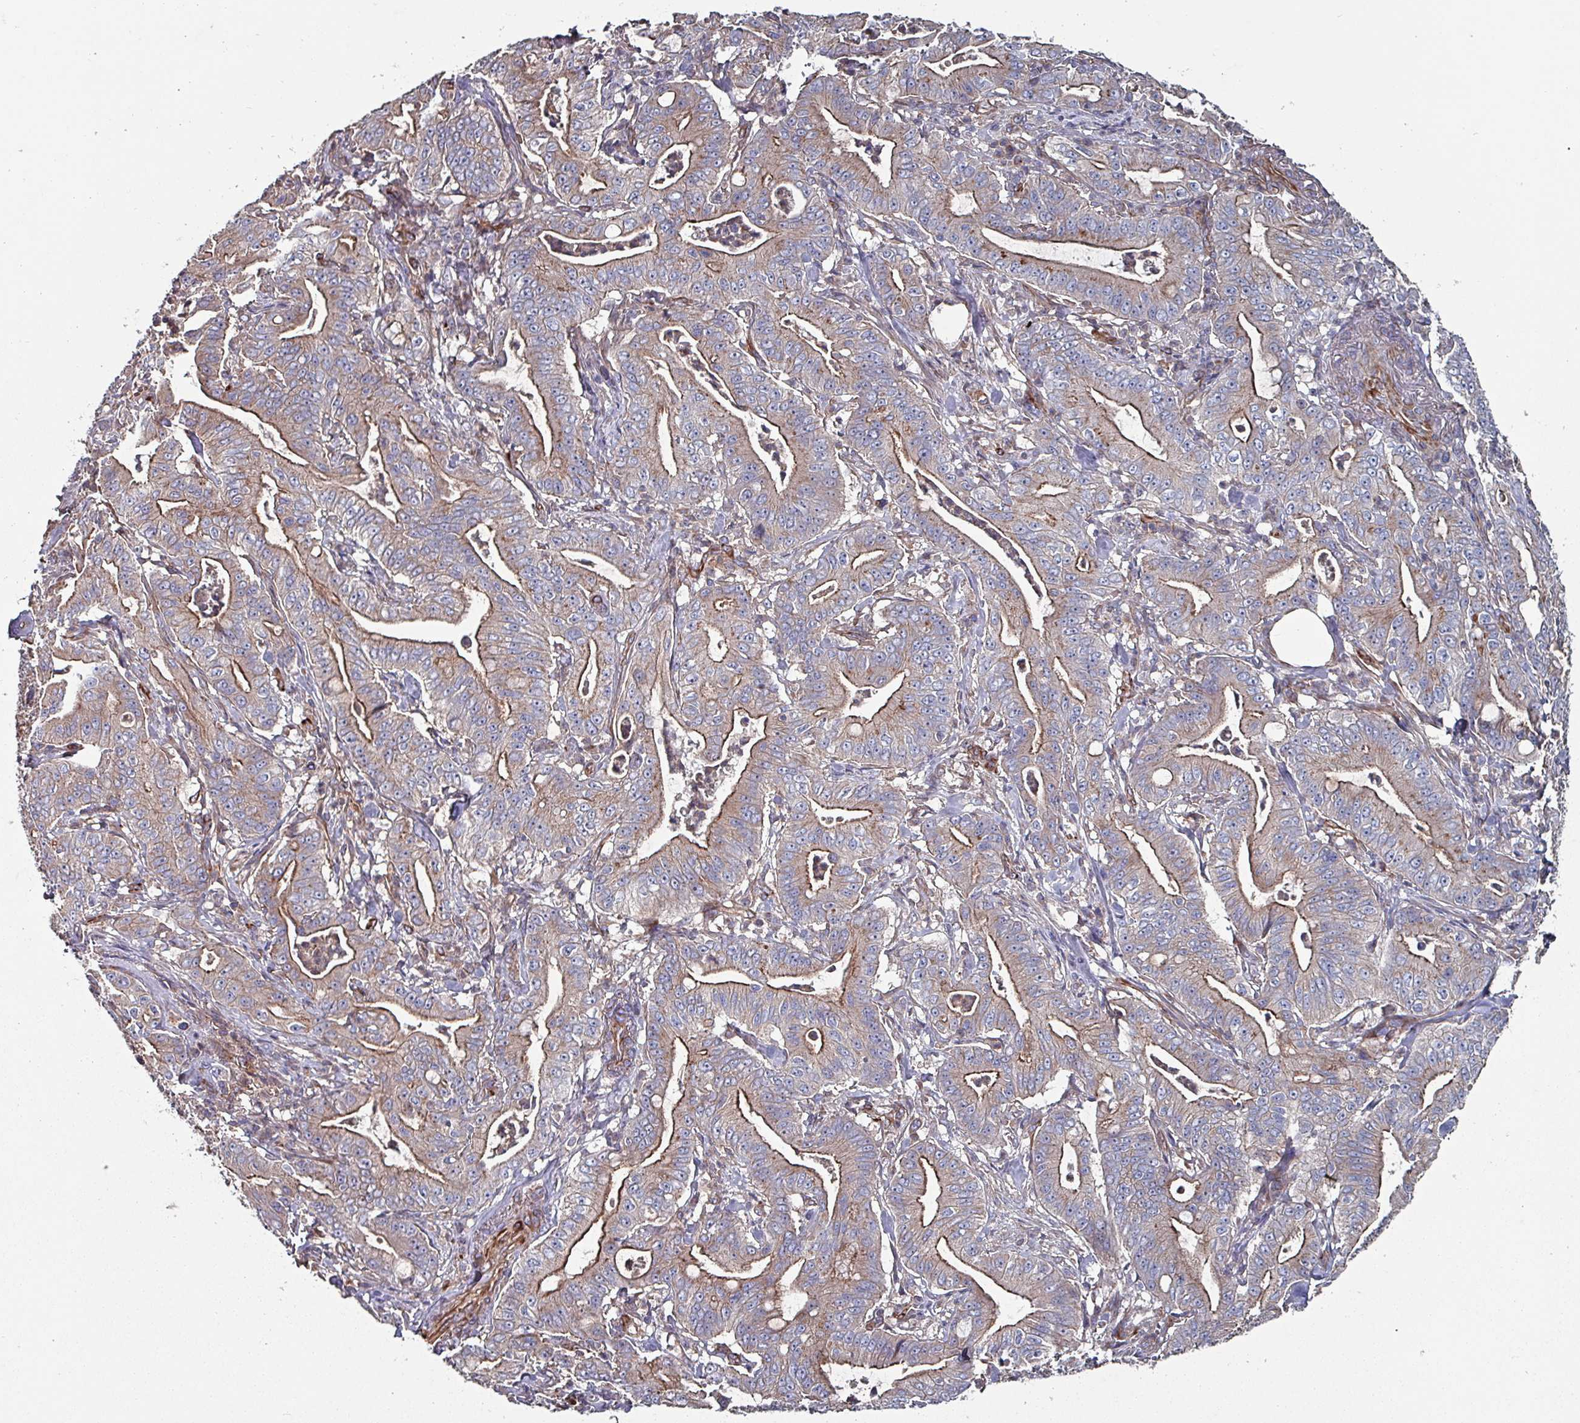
{"staining": {"intensity": "moderate", "quantity": "25%-75%", "location": "cytoplasmic/membranous"}, "tissue": "pancreatic cancer", "cell_type": "Tumor cells", "image_type": "cancer", "snomed": [{"axis": "morphology", "description": "Adenocarcinoma, NOS"}, {"axis": "topography", "description": "Pancreas"}], "caption": "Protein expression analysis of pancreatic adenocarcinoma displays moderate cytoplasmic/membranous staining in about 25%-75% of tumor cells.", "gene": "ANO10", "patient": {"sex": "male", "age": 71}}